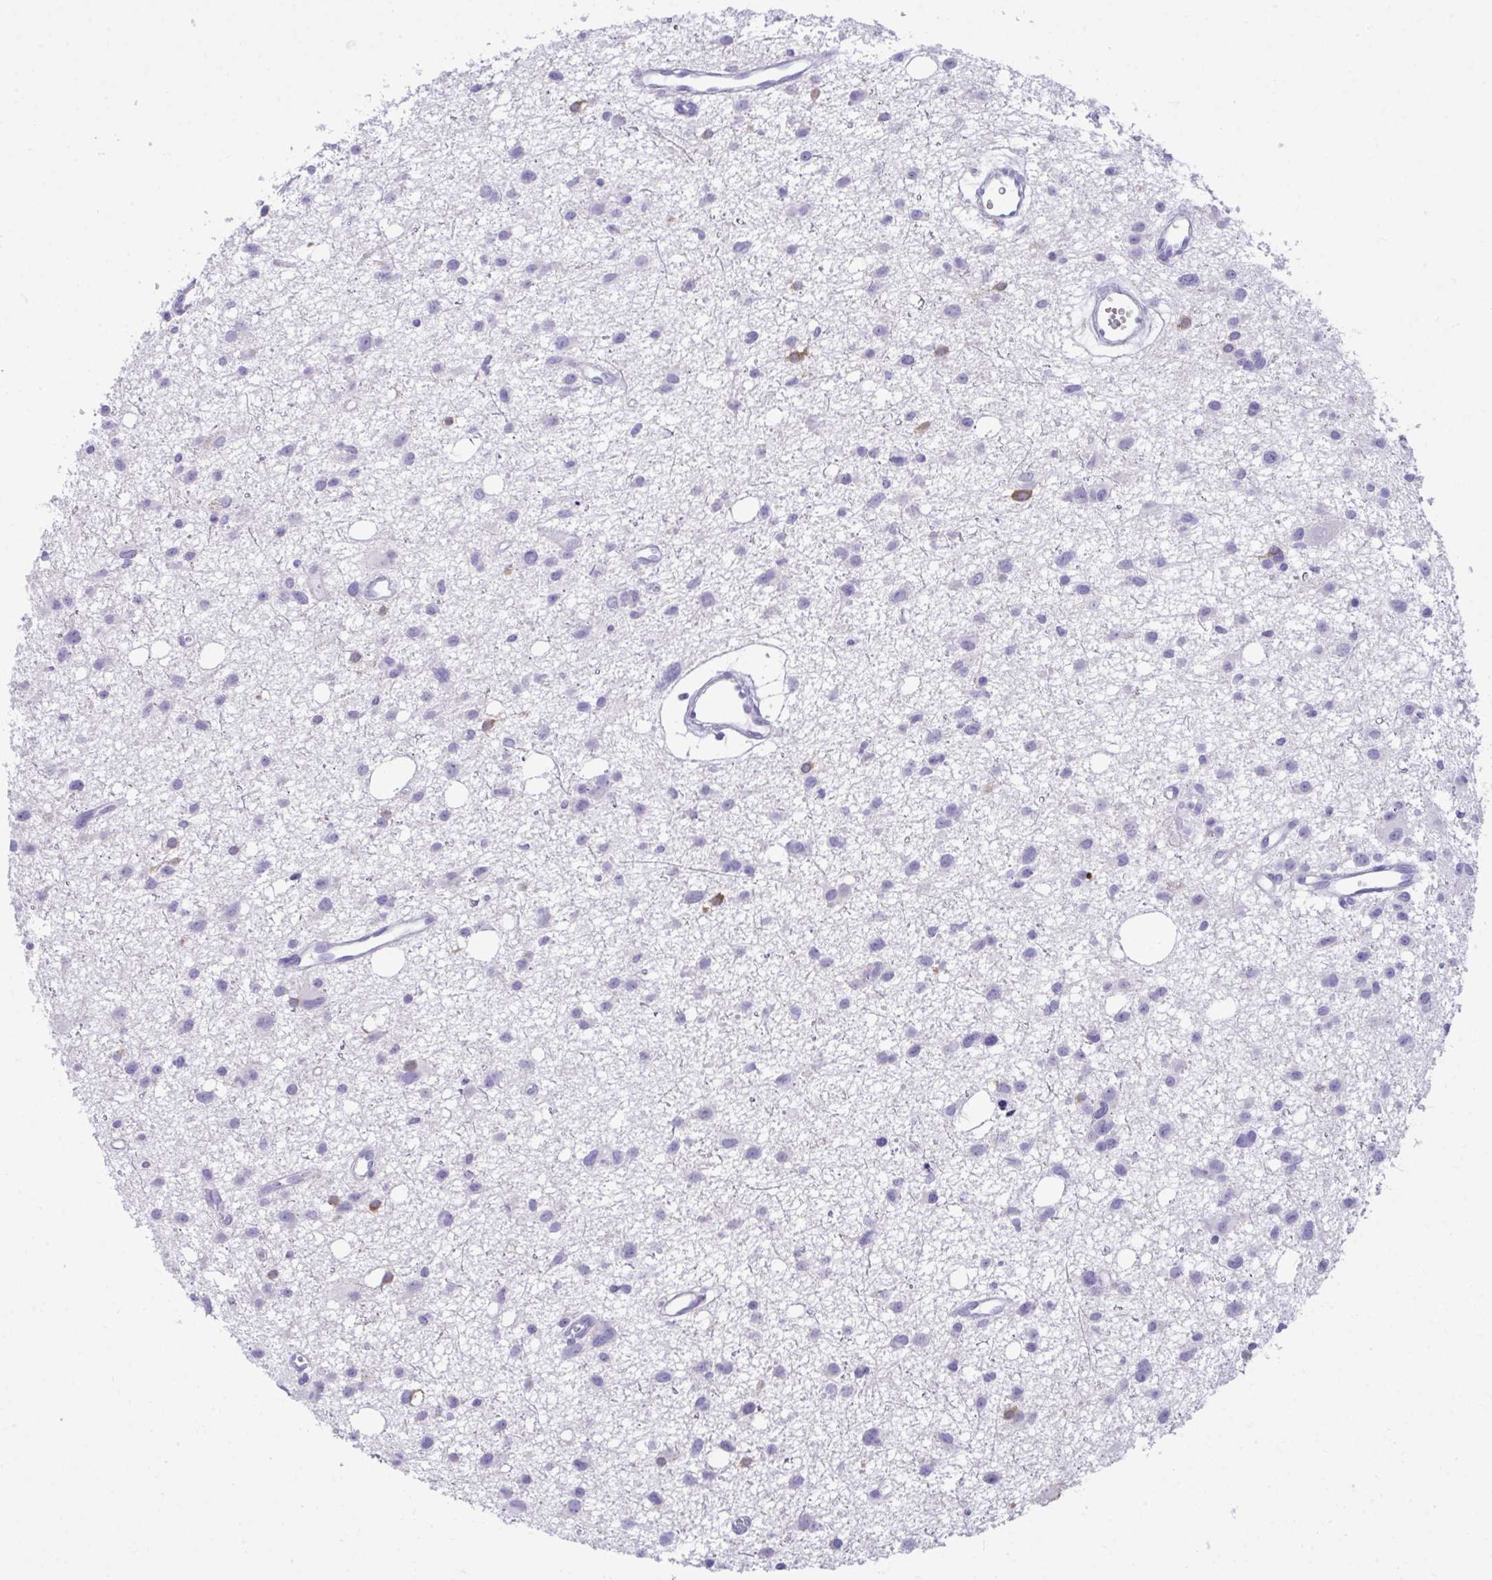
{"staining": {"intensity": "negative", "quantity": "none", "location": "none"}, "tissue": "glioma", "cell_type": "Tumor cells", "image_type": "cancer", "snomed": [{"axis": "morphology", "description": "Glioma, malignant, High grade"}, {"axis": "topography", "description": "Brain"}], "caption": "Immunohistochemistry micrograph of human glioma stained for a protein (brown), which exhibits no positivity in tumor cells.", "gene": "PLEKHH1", "patient": {"sex": "male", "age": 23}}